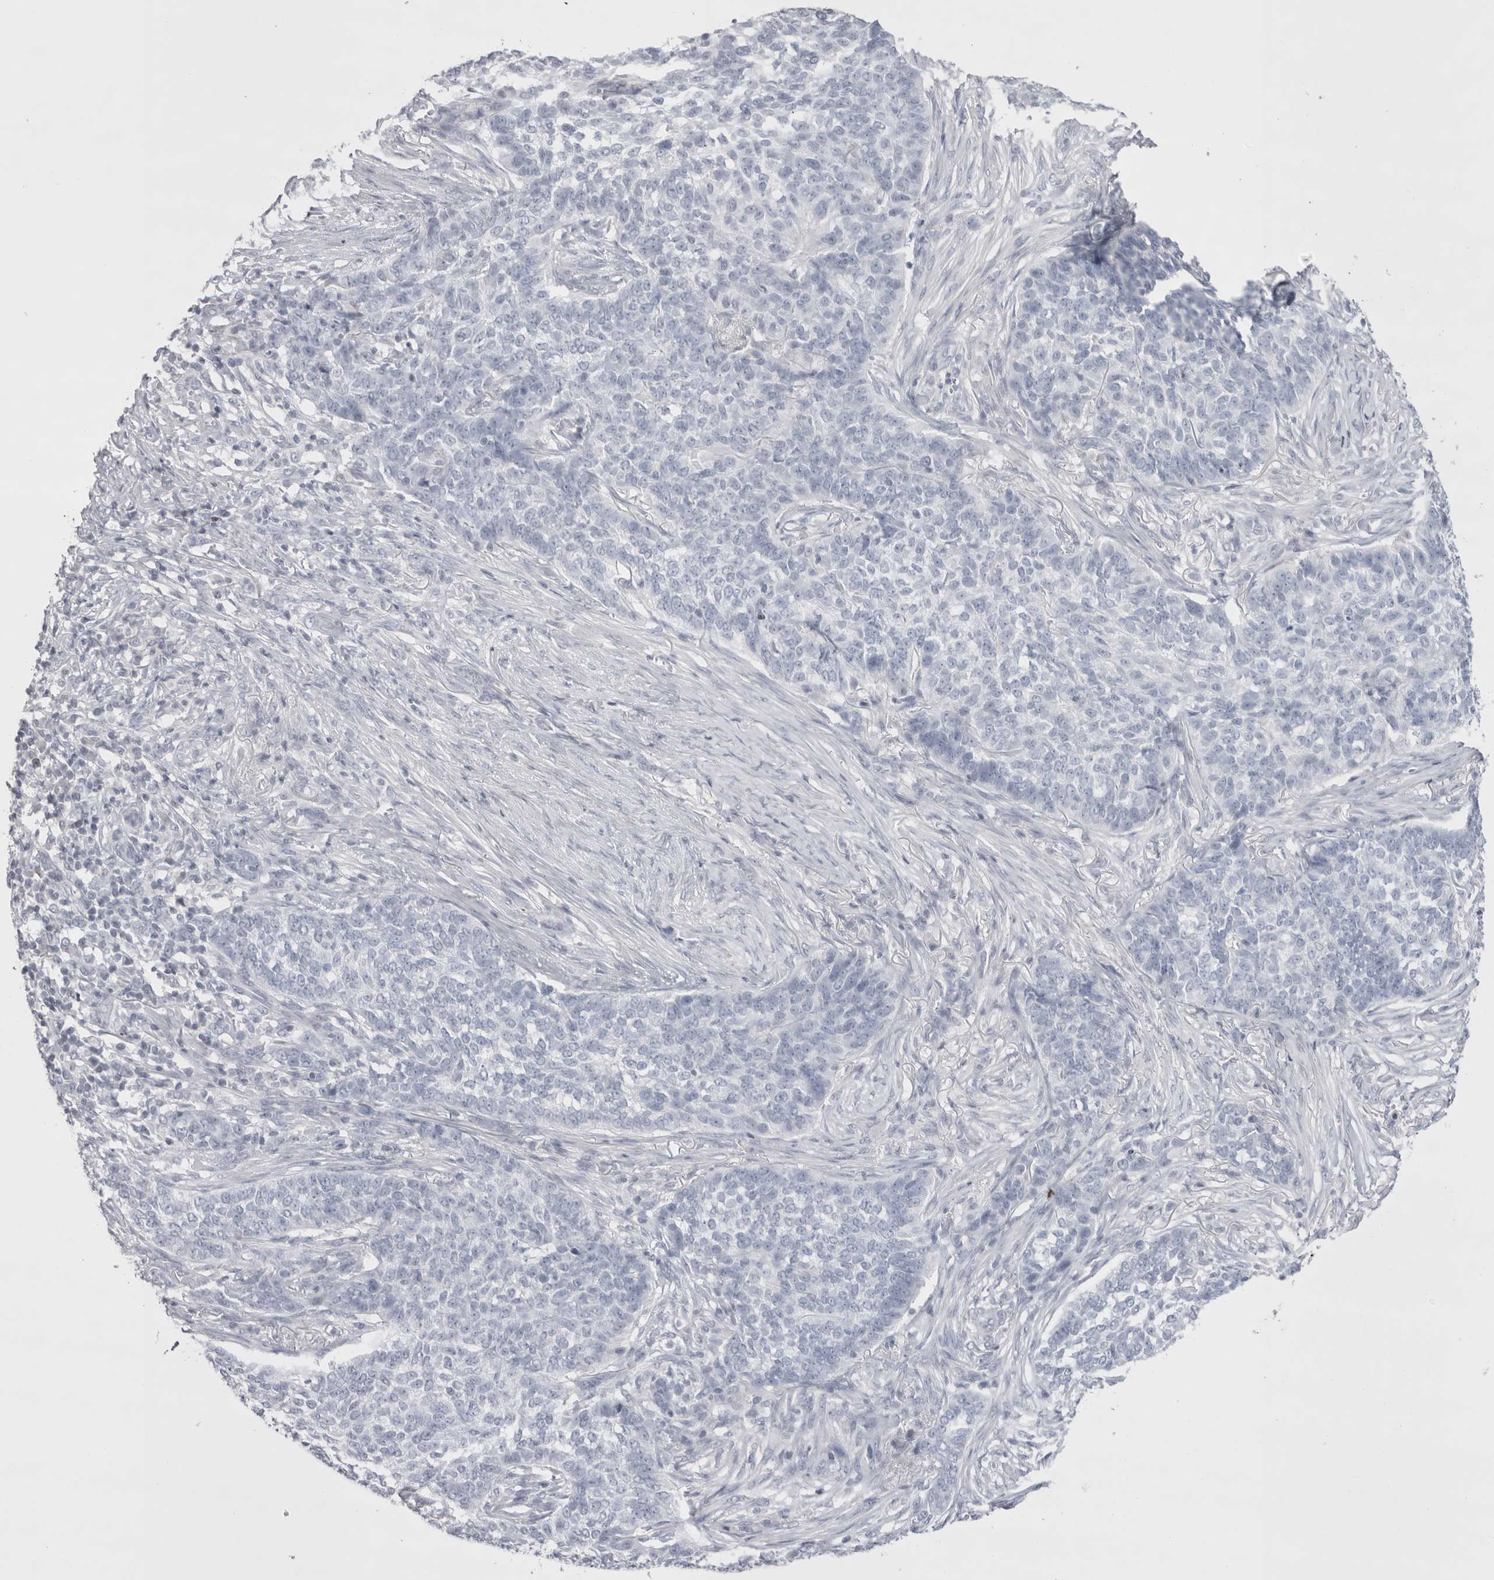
{"staining": {"intensity": "negative", "quantity": "none", "location": "none"}, "tissue": "skin cancer", "cell_type": "Tumor cells", "image_type": "cancer", "snomed": [{"axis": "morphology", "description": "Basal cell carcinoma"}, {"axis": "topography", "description": "Skin"}], "caption": "Tumor cells are negative for brown protein staining in basal cell carcinoma (skin).", "gene": "FNDC8", "patient": {"sex": "male", "age": 85}}